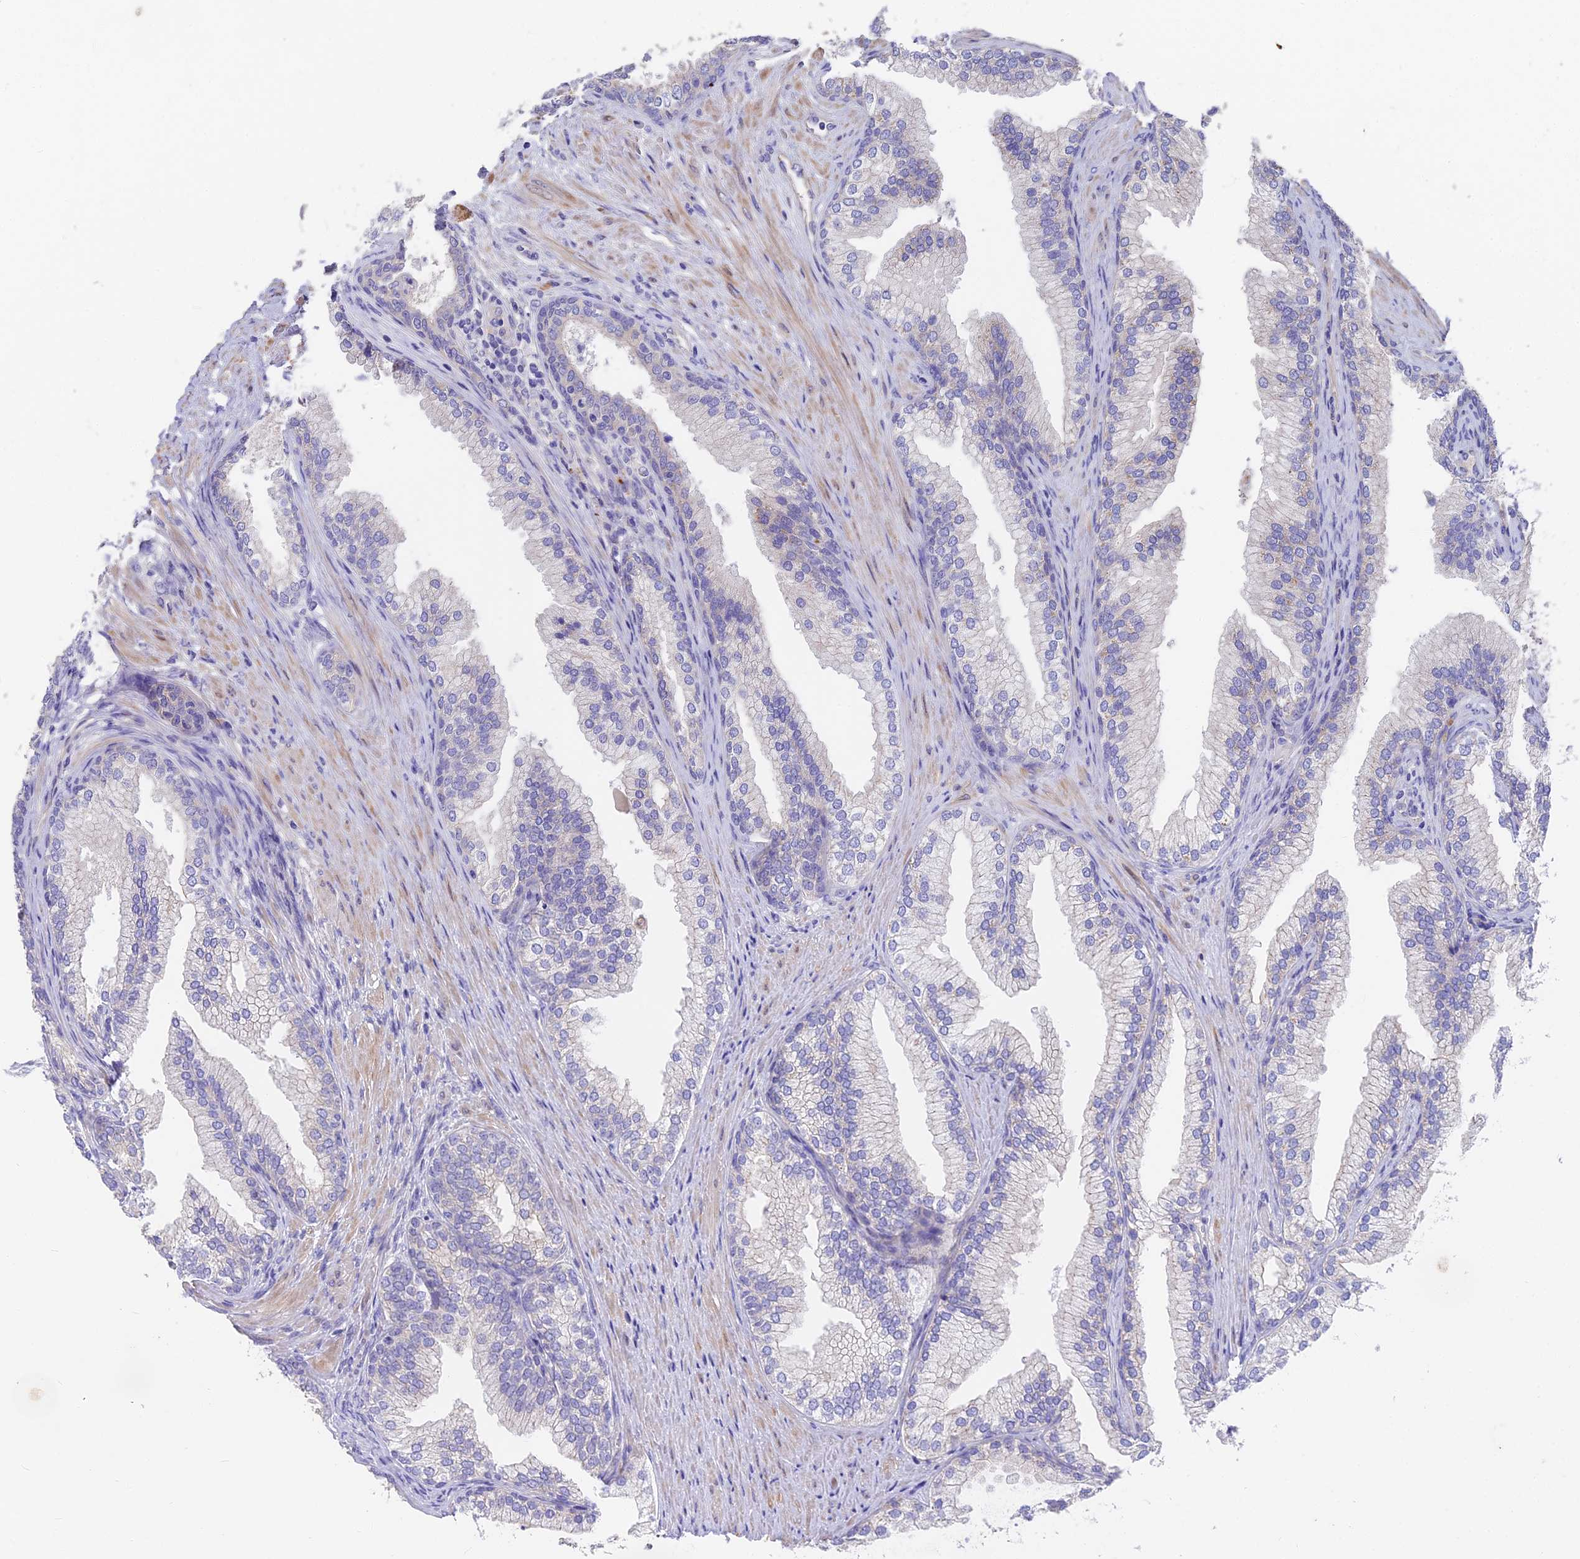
{"staining": {"intensity": "weak", "quantity": "<25%", "location": "cytoplasmic/membranous"}, "tissue": "prostate", "cell_type": "Glandular cells", "image_type": "normal", "snomed": [{"axis": "morphology", "description": "Normal tissue, NOS"}, {"axis": "topography", "description": "Prostate"}], "caption": "Protein analysis of benign prostate shows no significant staining in glandular cells.", "gene": "FAM168B", "patient": {"sex": "male", "age": 76}}